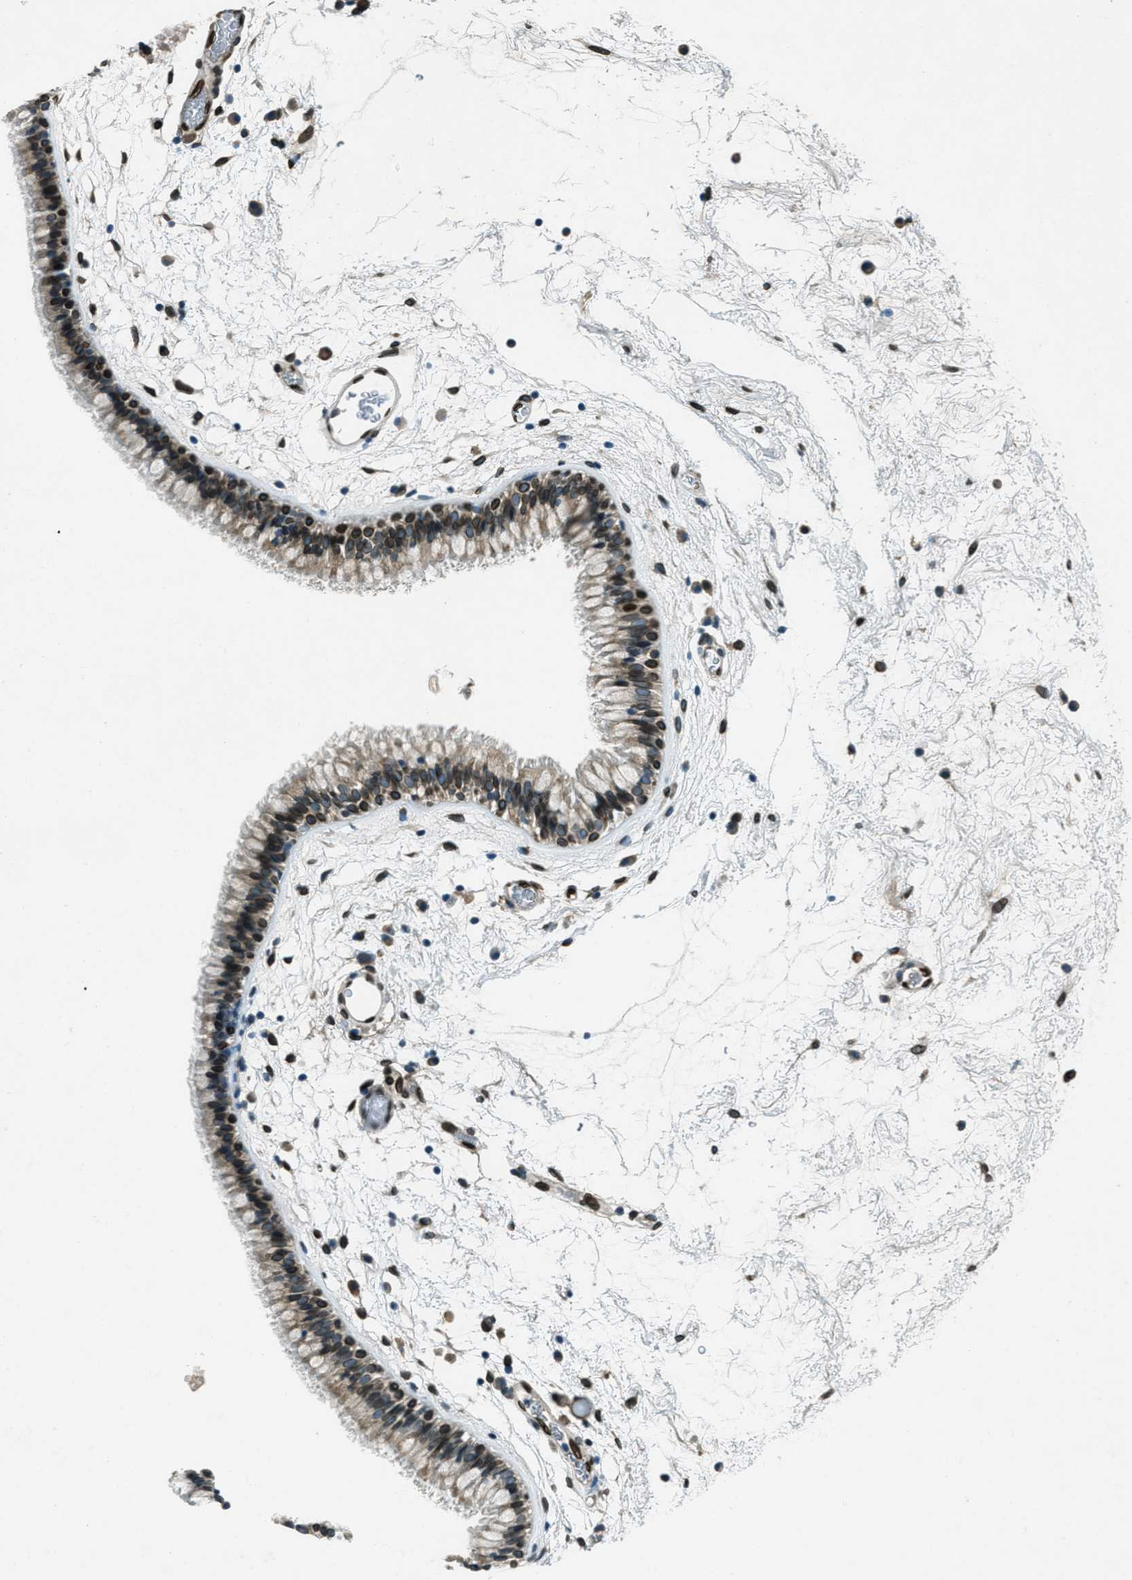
{"staining": {"intensity": "strong", "quantity": "25%-75%", "location": "cytoplasmic/membranous,nuclear"}, "tissue": "nasopharynx", "cell_type": "Respiratory epithelial cells", "image_type": "normal", "snomed": [{"axis": "morphology", "description": "Normal tissue, NOS"}, {"axis": "morphology", "description": "Inflammation, NOS"}, {"axis": "topography", "description": "Nasopharynx"}], "caption": "Brown immunohistochemical staining in benign nasopharynx displays strong cytoplasmic/membranous,nuclear positivity in about 25%-75% of respiratory epithelial cells. Using DAB (brown) and hematoxylin (blue) stains, captured at high magnification using brightfield microscopy.", "gene": "LEMD2", "patient": {"sex": "male", "age": 48}}